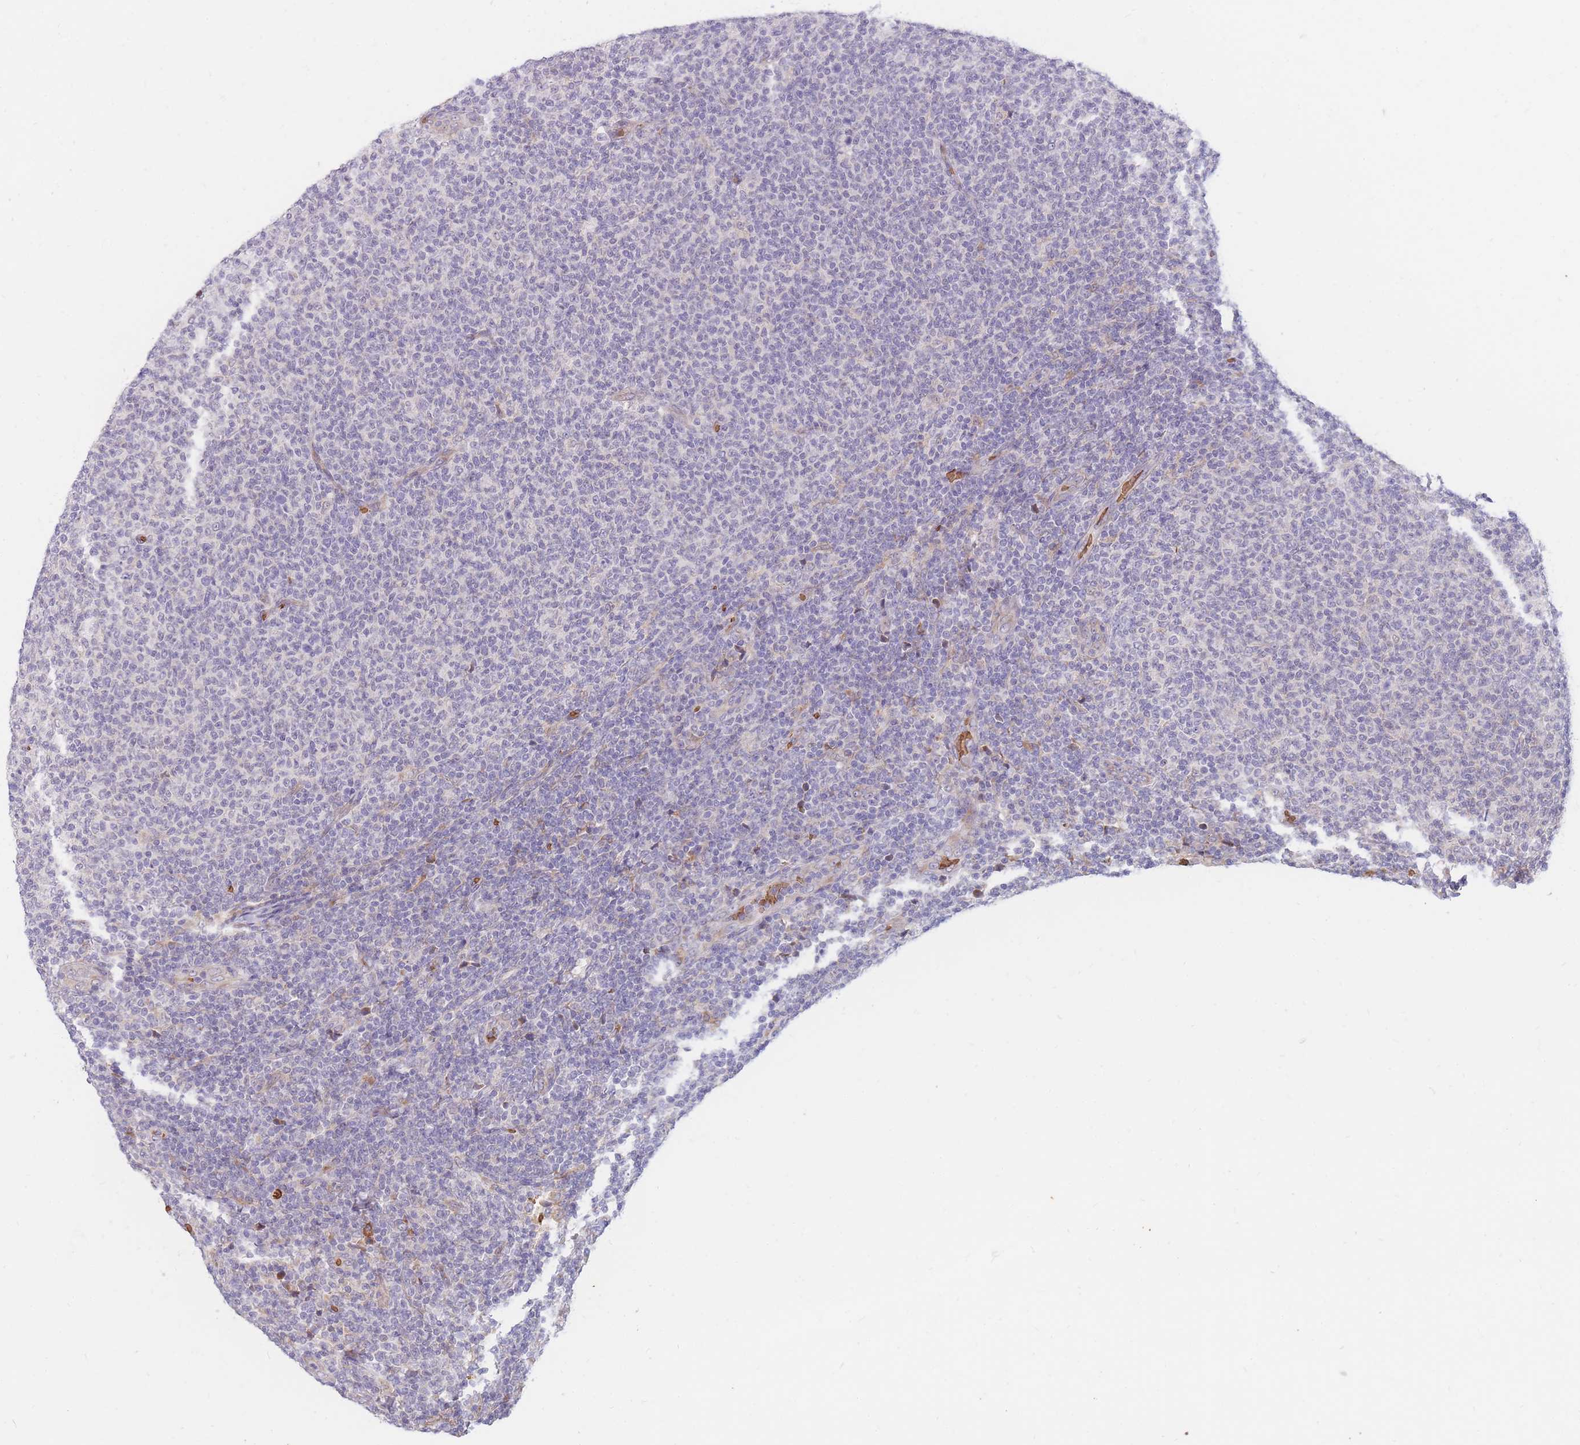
{"staining": {"intensity": "negative", "quantity": "none", "location": "none"}, "tissue": "lymphoma", "cell_type": "Tumor cells", "image_type": "cancer", "snomed": [{"axis": "morphology", "description": "Malignant lymphoma, non-Hodgkin's type, Low grade"}, {"axis": "topography", "description": "Lymph node"}], "caption": "Immunohistochemistry of malignant lymphoma, non-Hodgkin's type (low-grade) exhibits no staining in tumor cells. The staining is performed using DAB brown chromogen with nuclei counter-stained in using hematoxylin.", "gene": "ATP10D", "patient": {"sex": "male", "age": 66}}